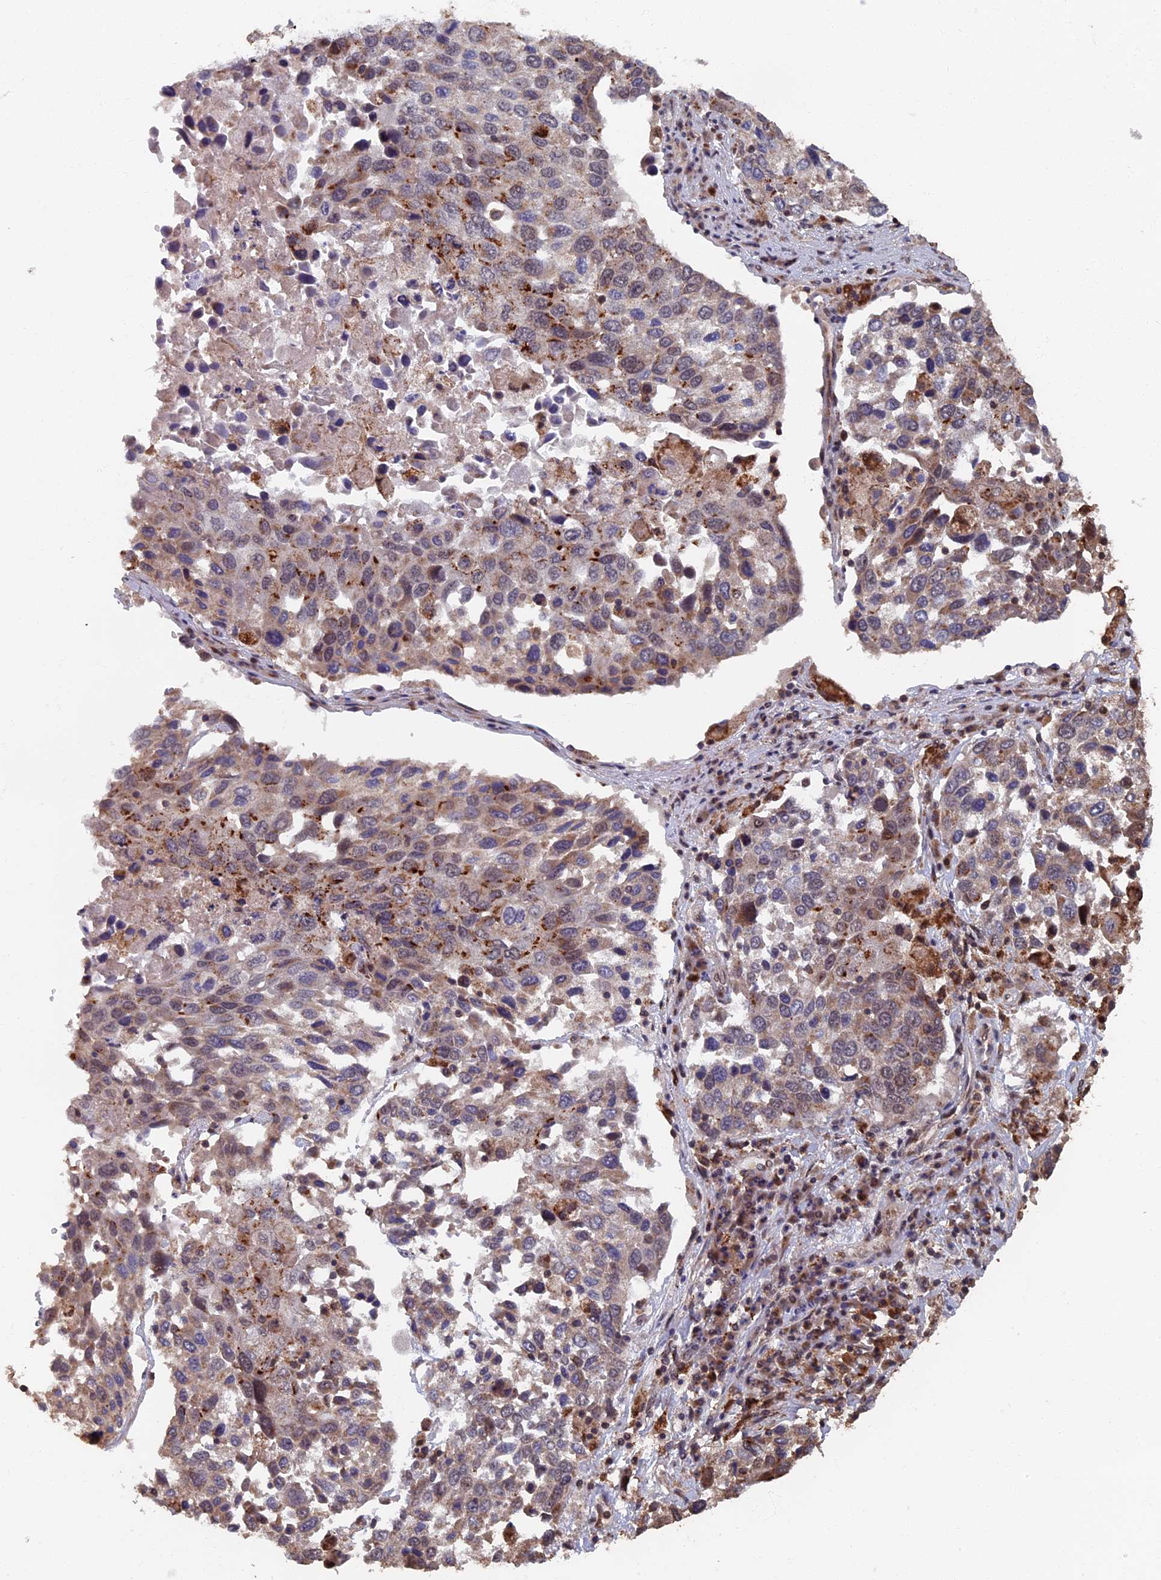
{"staining": {"intensity": "weak", "quantity": "<25%", "location": "cytoplasmic/membranous"}, "tissue": "lung cancer", "cell_type": "Tumor cells", "image_type": "cancer", "snomed": [{"axis": "morphology", "description": "Squamous cell carcinoma, NOS"}, {"axis": "topography", "description": "Lung"}], "caption": "There is no significant positivity in tumor cells of lung cancer (squamous cell carcinoma).", "gene": "RASGRF1", "patient": {"sex": "male", "age": 65}}